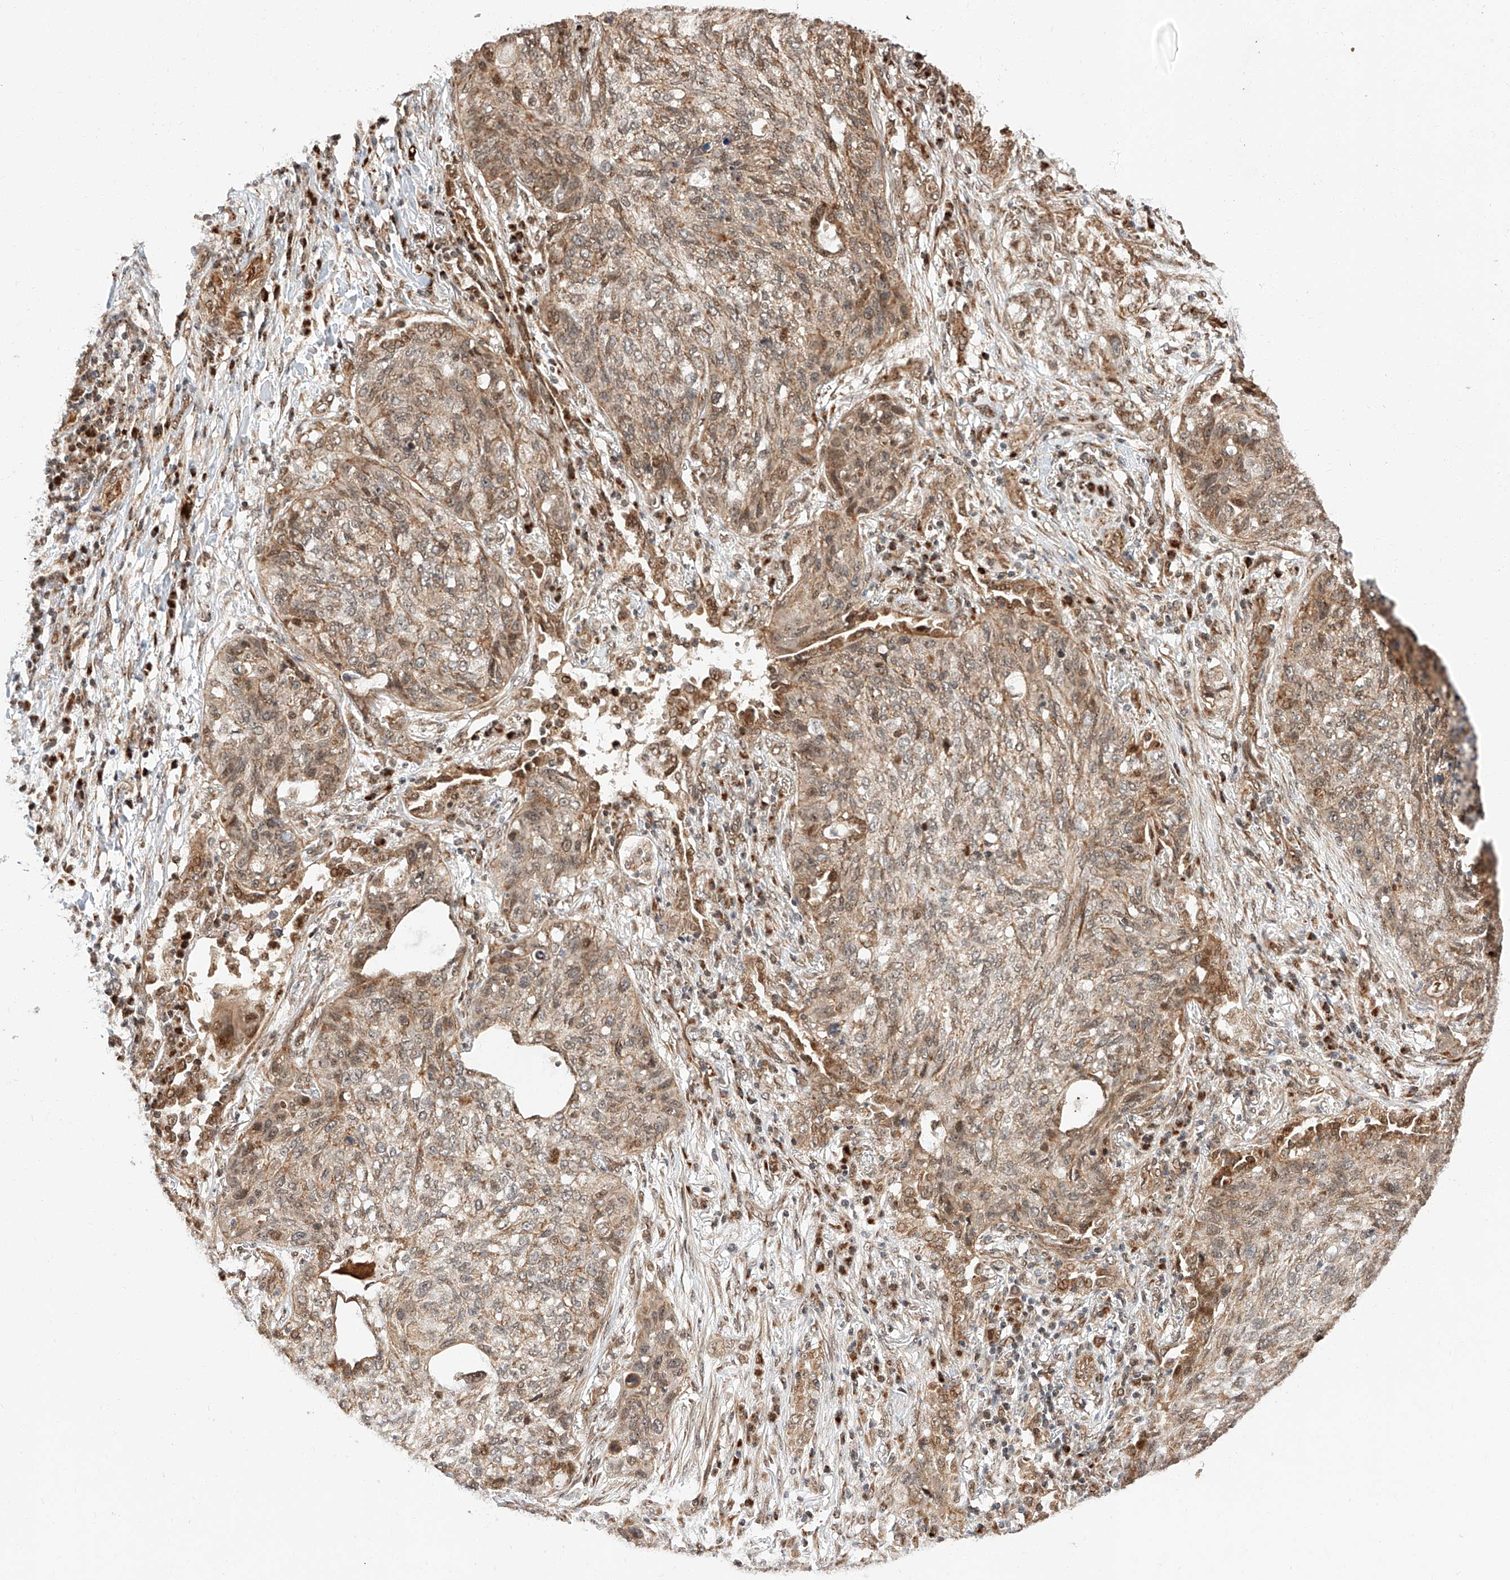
{"staining": {"intensity": "weak", "quantity": ">75%", "location": "cytoplasmic/membranous,nuclear"}, "tissue": "lung cancer", "cell_type": "Tumor cells", "image_type": "cancer", "snomed": [{"axis": "morphology", "description": "Squamous cell carcinoma, NOS"}, {"axis": "topography", "description": "Lung"}], "caption": "Immunohistochemical staining of lung squamous cell carcinoma shows low levels of weak cytoplasmic/membranous and nuclear staining in about >75% of tumor cells. The staining was performed using DAB (3,3'-diaminobenzidine), with brown indicating positive protein expression. Nuclei are stained blue with hematoxylin.", "gene": "THTPA", "patient": {"sex": "female", "age": 63}}